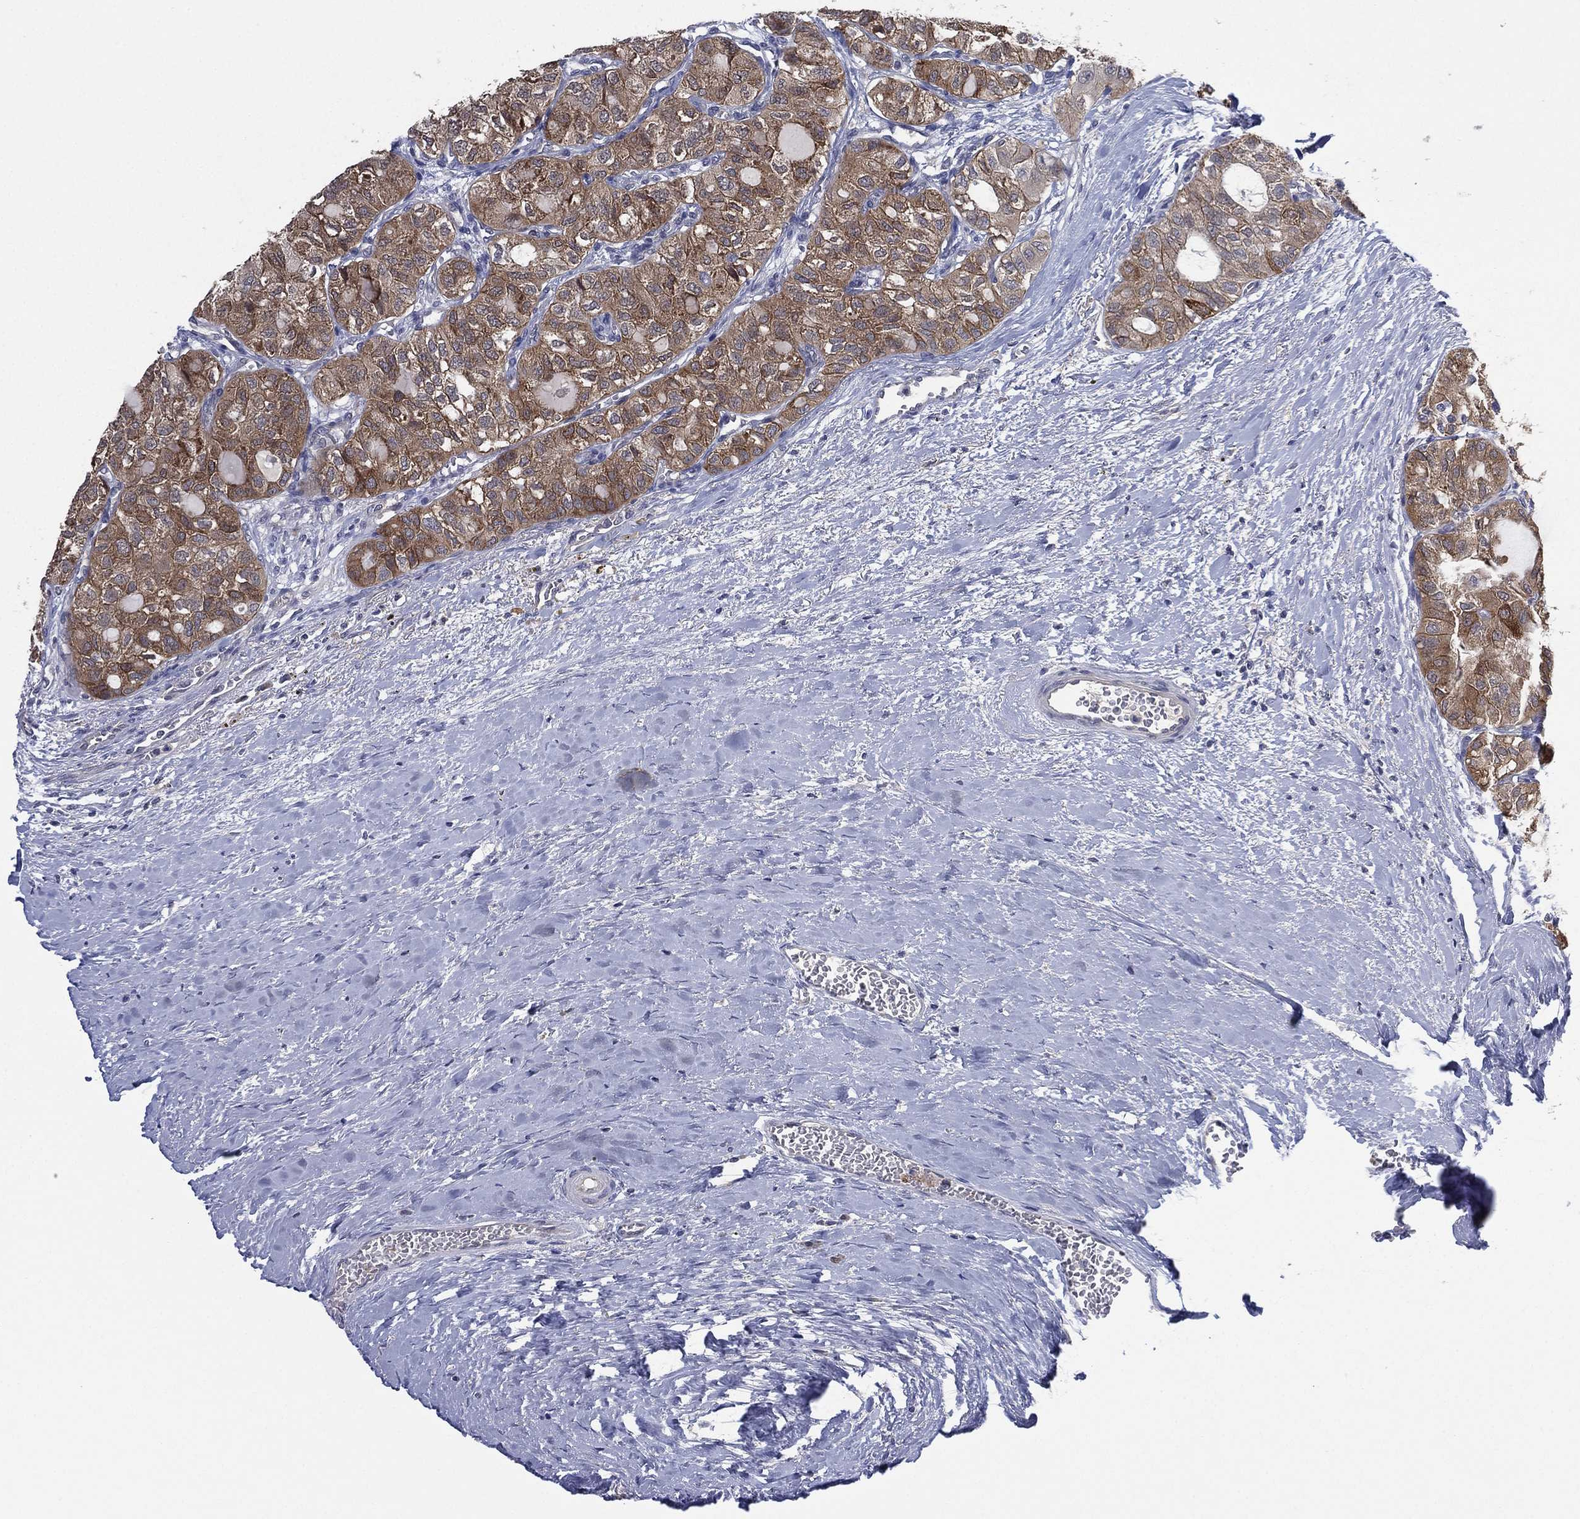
{"staining": {"intensity": "moderate", "quantity": ">75%", "location": "cytoplasmic/membranous"}, "tissue": "thyroid cancer", "cell_type": "Tumor cells", "image_type": "cancer", "snomed": [{"axis": "morphology", "description": "Follicular adenoma carcinoma, NOS"}, {"axis": "topography", "description": "Thyroid gland"}], "caption": "Protein expression analysis of human thyroid cancer reveals moderate cytoplasmic/membranous expression in approximately >75% of tumor cells.", "gene": "MPP7", "patient": {"sex": "male", "age": 75}}